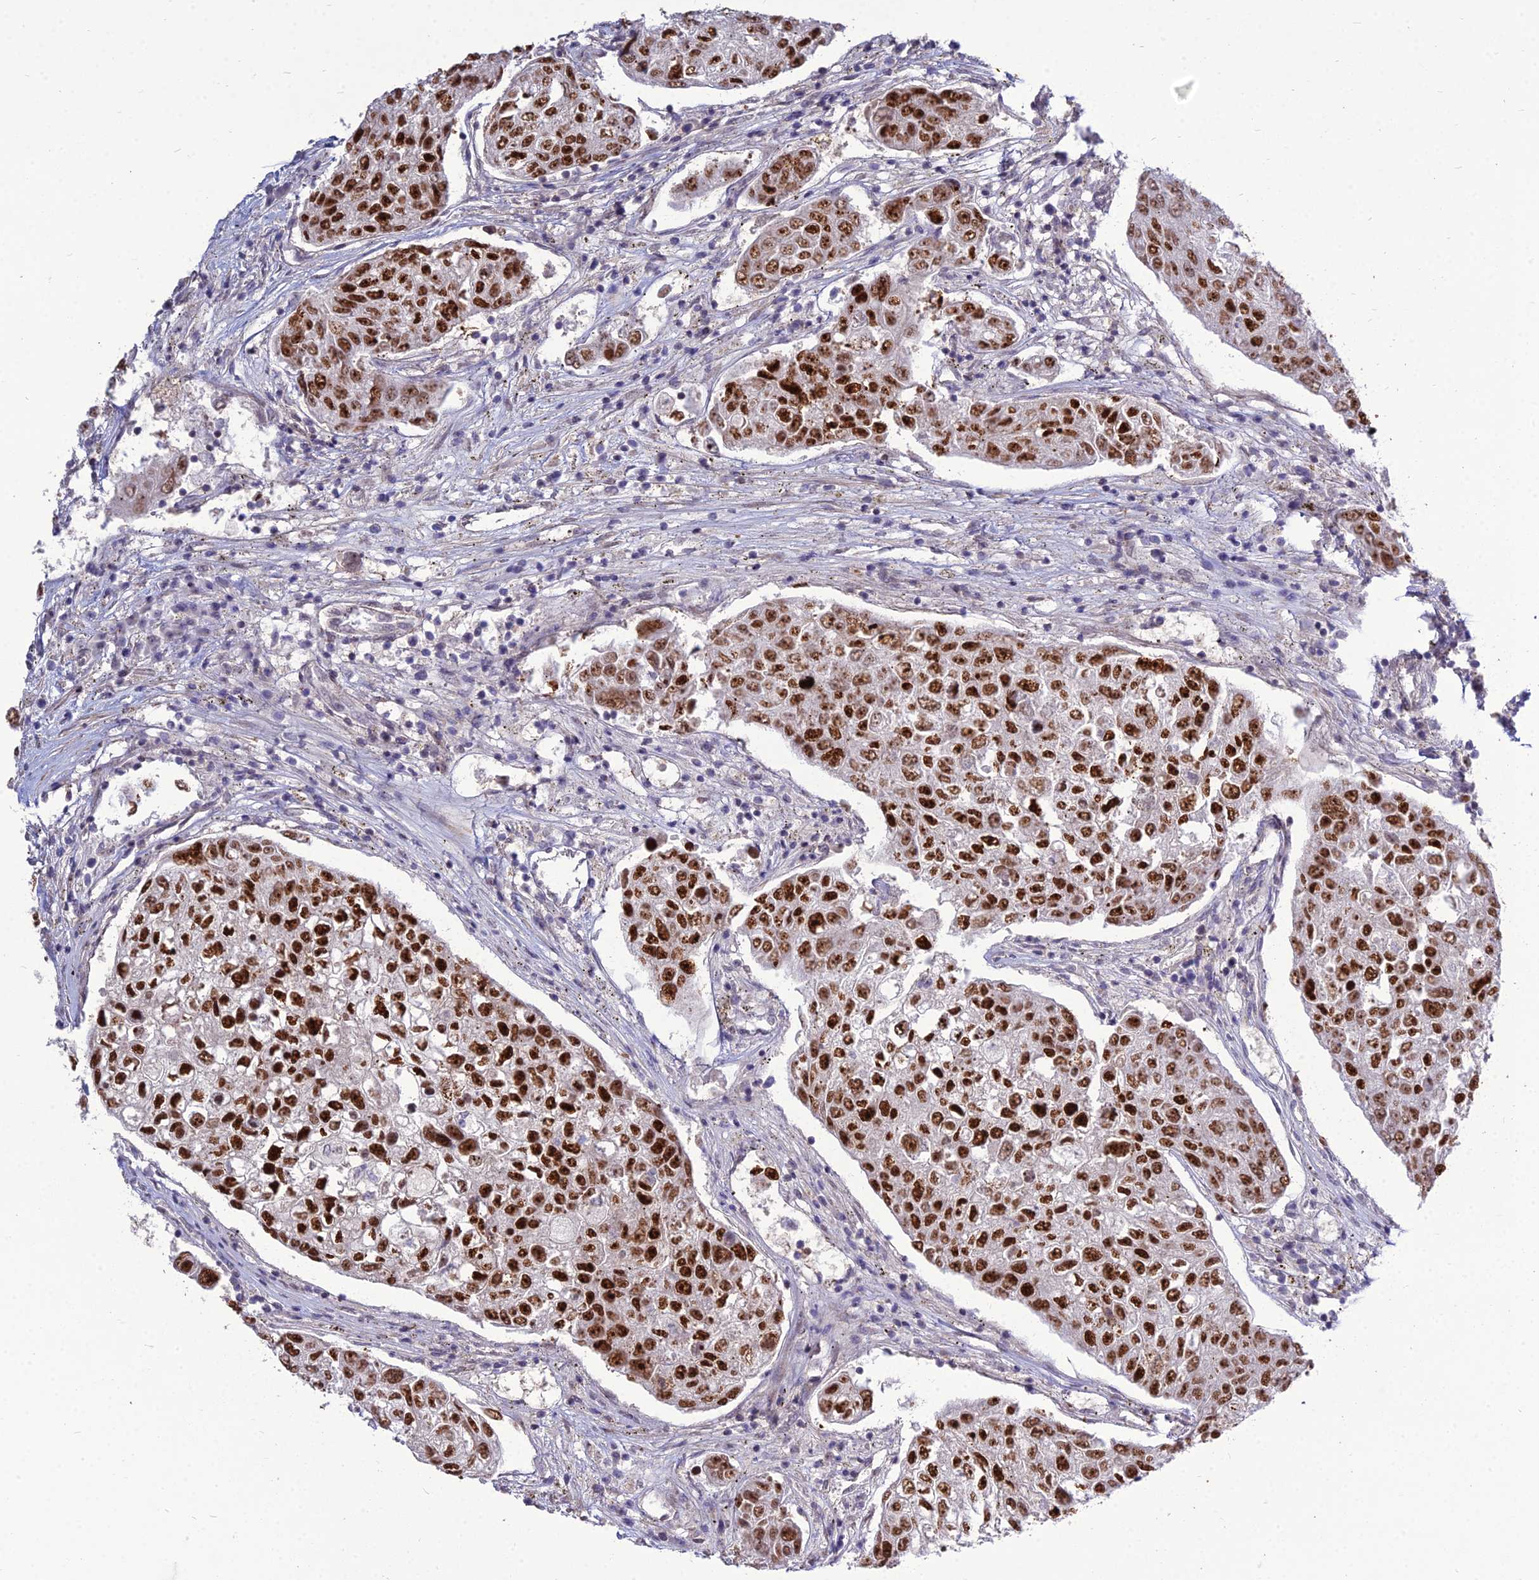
{"staining": {"intensity": "strong", "quantity": ">75%", "location": "nuclear"}, "tissue": "urothelial cancer", "cell_type": "Tumor cells", "image_type": "cancer", "snomed": [{"axis": "morphology", "description": "Urothelial carcinoma, High grade"}, {"axis": "topography", "description": "Lymph node"}, {"axis": "topography", "description": "Urinary bladder"}], "caption": "IHC staining of urothelial cancer, which demonstrates high levels of strong nuclear expression in about >75% of tumor cells indicating strong nuclear protein positivity. The staining was performed using DAB (3,3'-diaminobenzidine) (brown) for protein detection and nuclei were counterstained in hematoxylin (blue).", "gene": "TSPYL2", "patient": {"sex": "male", "age": 51}}